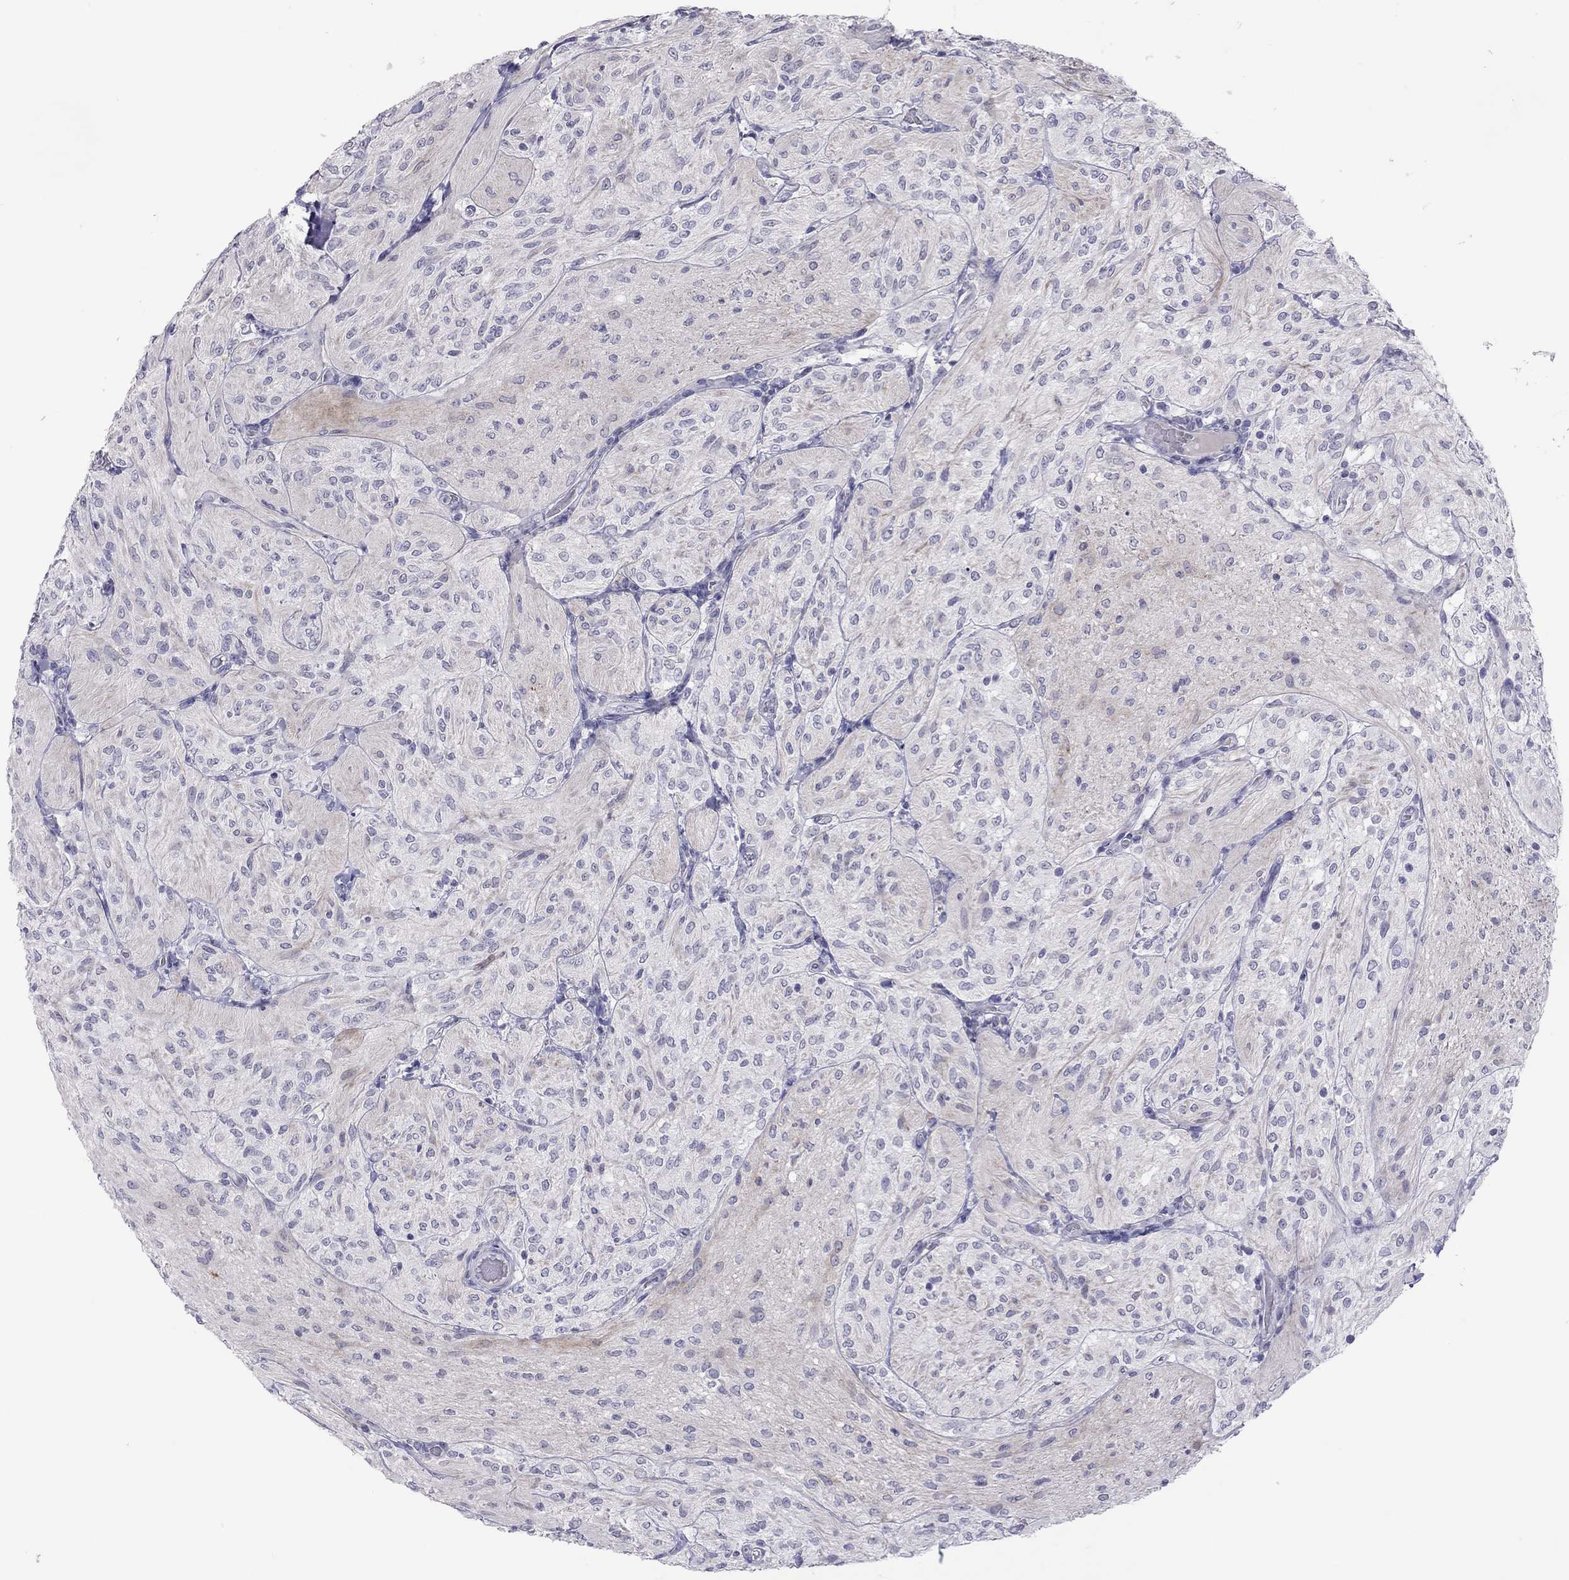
{"staining": {"intensity": "negative", "quantity": "none", "location": "none"}, "tissue": "glioma", "cell_type": "Tumor cells", "image_type": "cancer", "snomed": [{"axis": "morphology", "description": "Glioma, malignant, Low grade"}, {"axis": "topography", "description": "Brain"}], "caption": "Immunohistochemical staining of malignant glioma (low-grade) shows no significant staining in tumor cells.", "gene": "SLAMF1", "patient": {"sex": "male", "age": 3}}